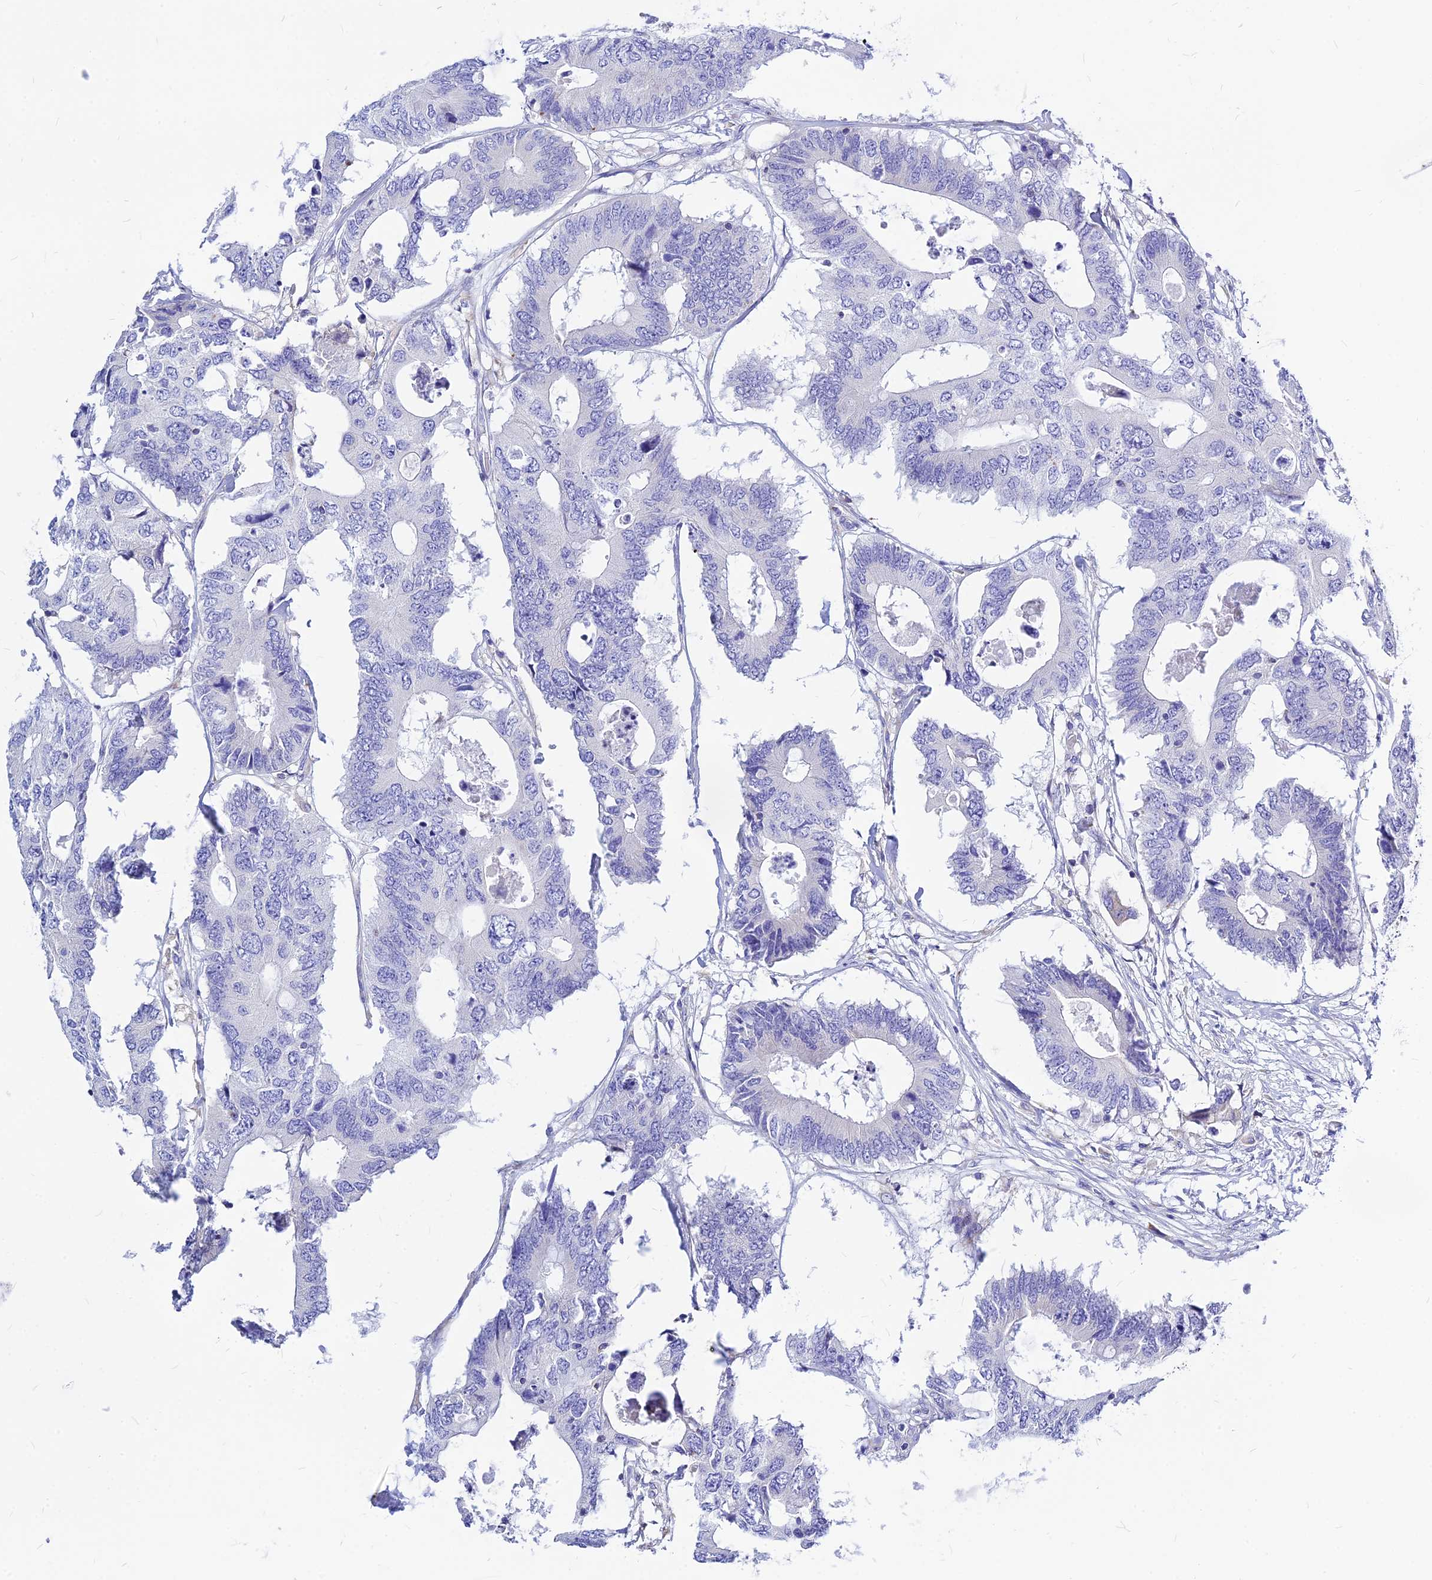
{"staining": {"intensity": "negative", "quantity": "none", "location": "none"}, "tissue": "colorectal cancer", "cell_type": "Tumor cells", "image_type": "cancer", "snomed": [{"axis": "morphology", "description": "Adenocarcinoma, NOS"}, {"axis": "topography", "description": "Colon"}], "caption": "High power microscopy histopathology image of an IHC photomicrograph of colorectal cancer (adenocarcinoma), revealing no significant staining in tumor cells.", "gene": "CNOT6", "patient": {"sex": "male", "age": 71}}